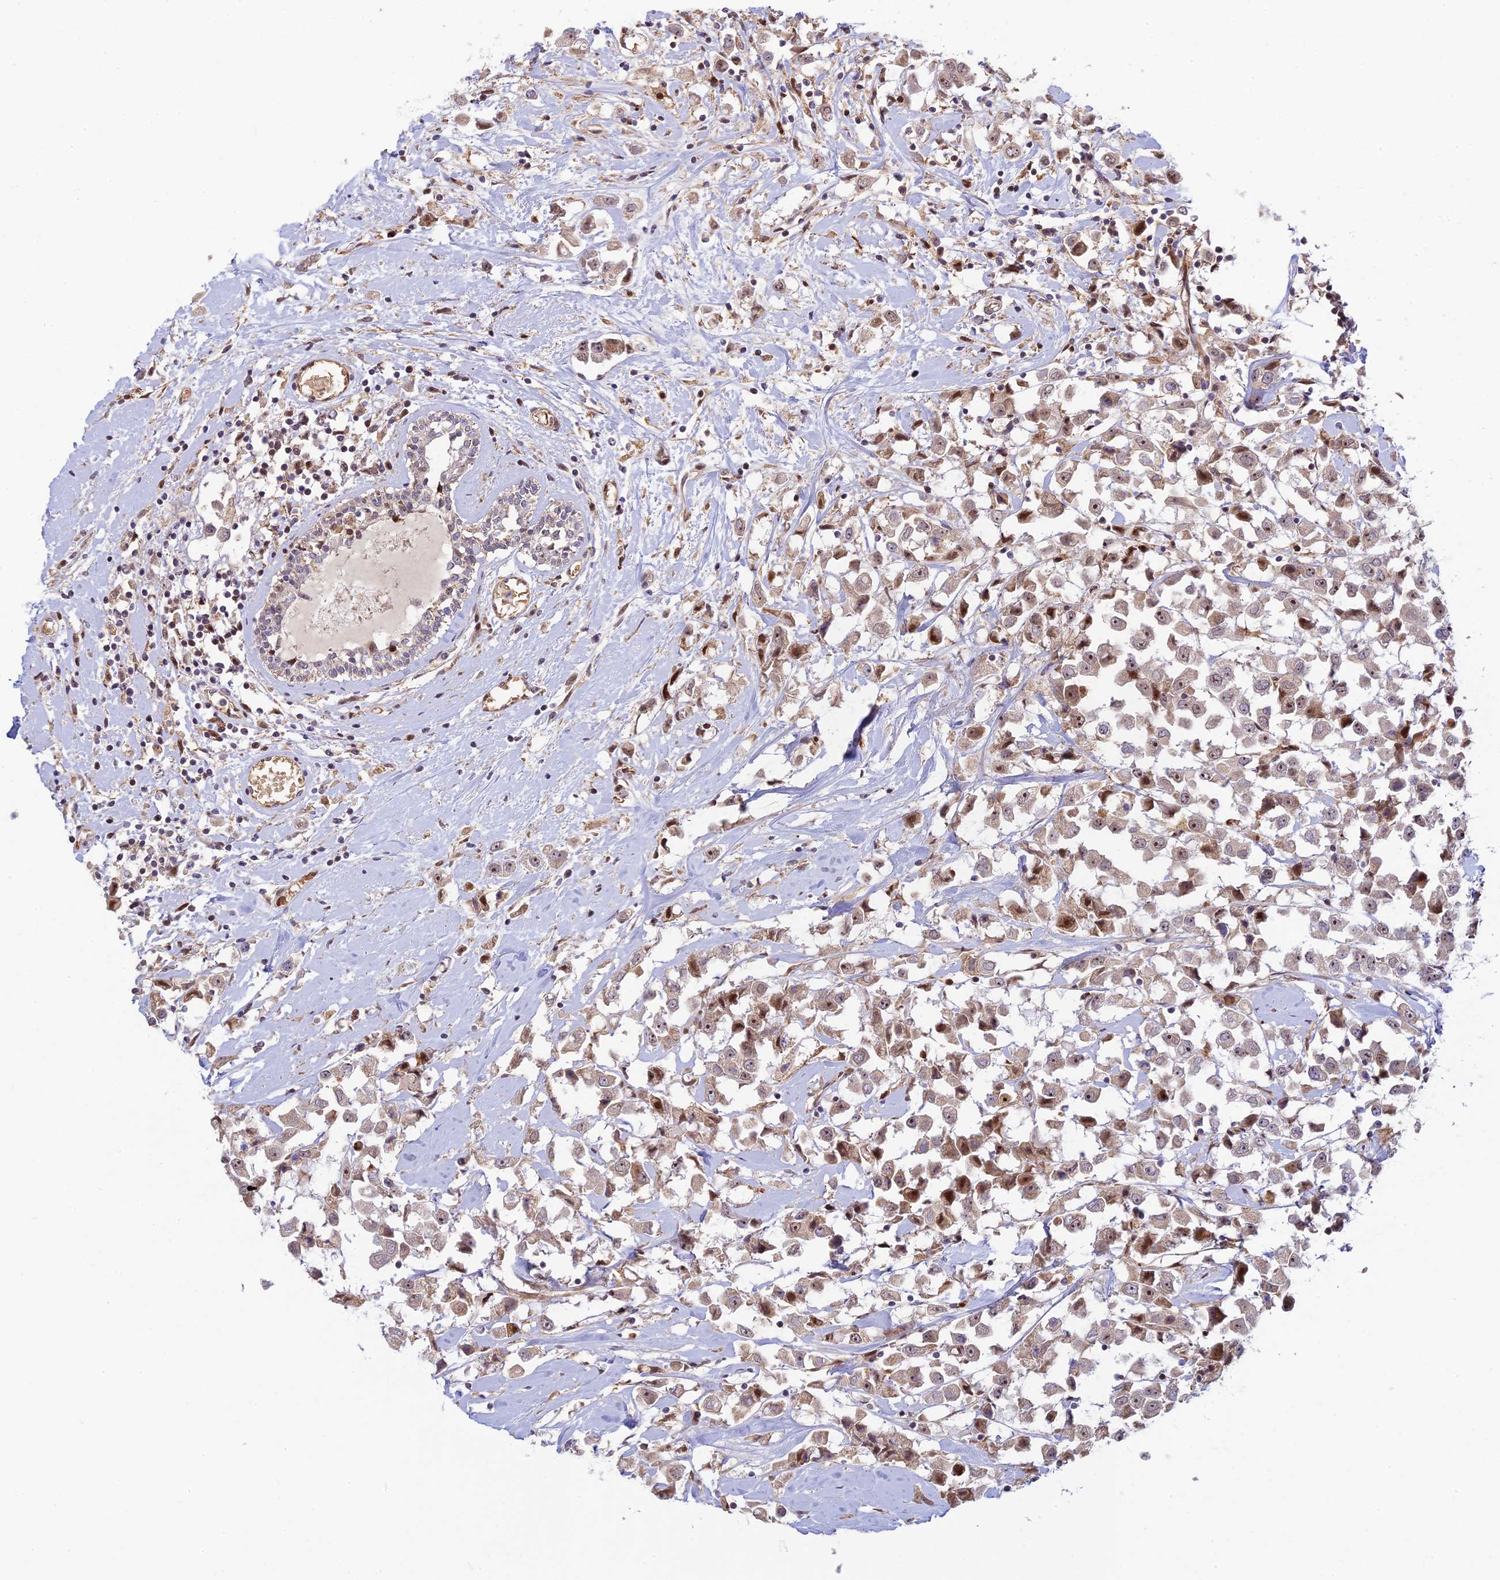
{"staining": {"intensity": "moderate", "quantity": ">75%", "location": "cytoplasmic/membranous,nuclear"}, "tissue": "breast cancer", "cell_type": "Tumor cells", "image_type": "cancer", "snomed": [{"axis": "morphology", "description": "Duct carcinoma"}, {"axis": "topography", "description": "Breast"}], "caption": "Breast cancer stained with DAB (3,3'-diaminobenzidine) IHC reveals medium levels of moderate cytoplasmic/membranous and nuclear expression in approximately >75% of tumor cells.", "gene": "UFSP2", "patient": {"sex": "female", "age": 61}}